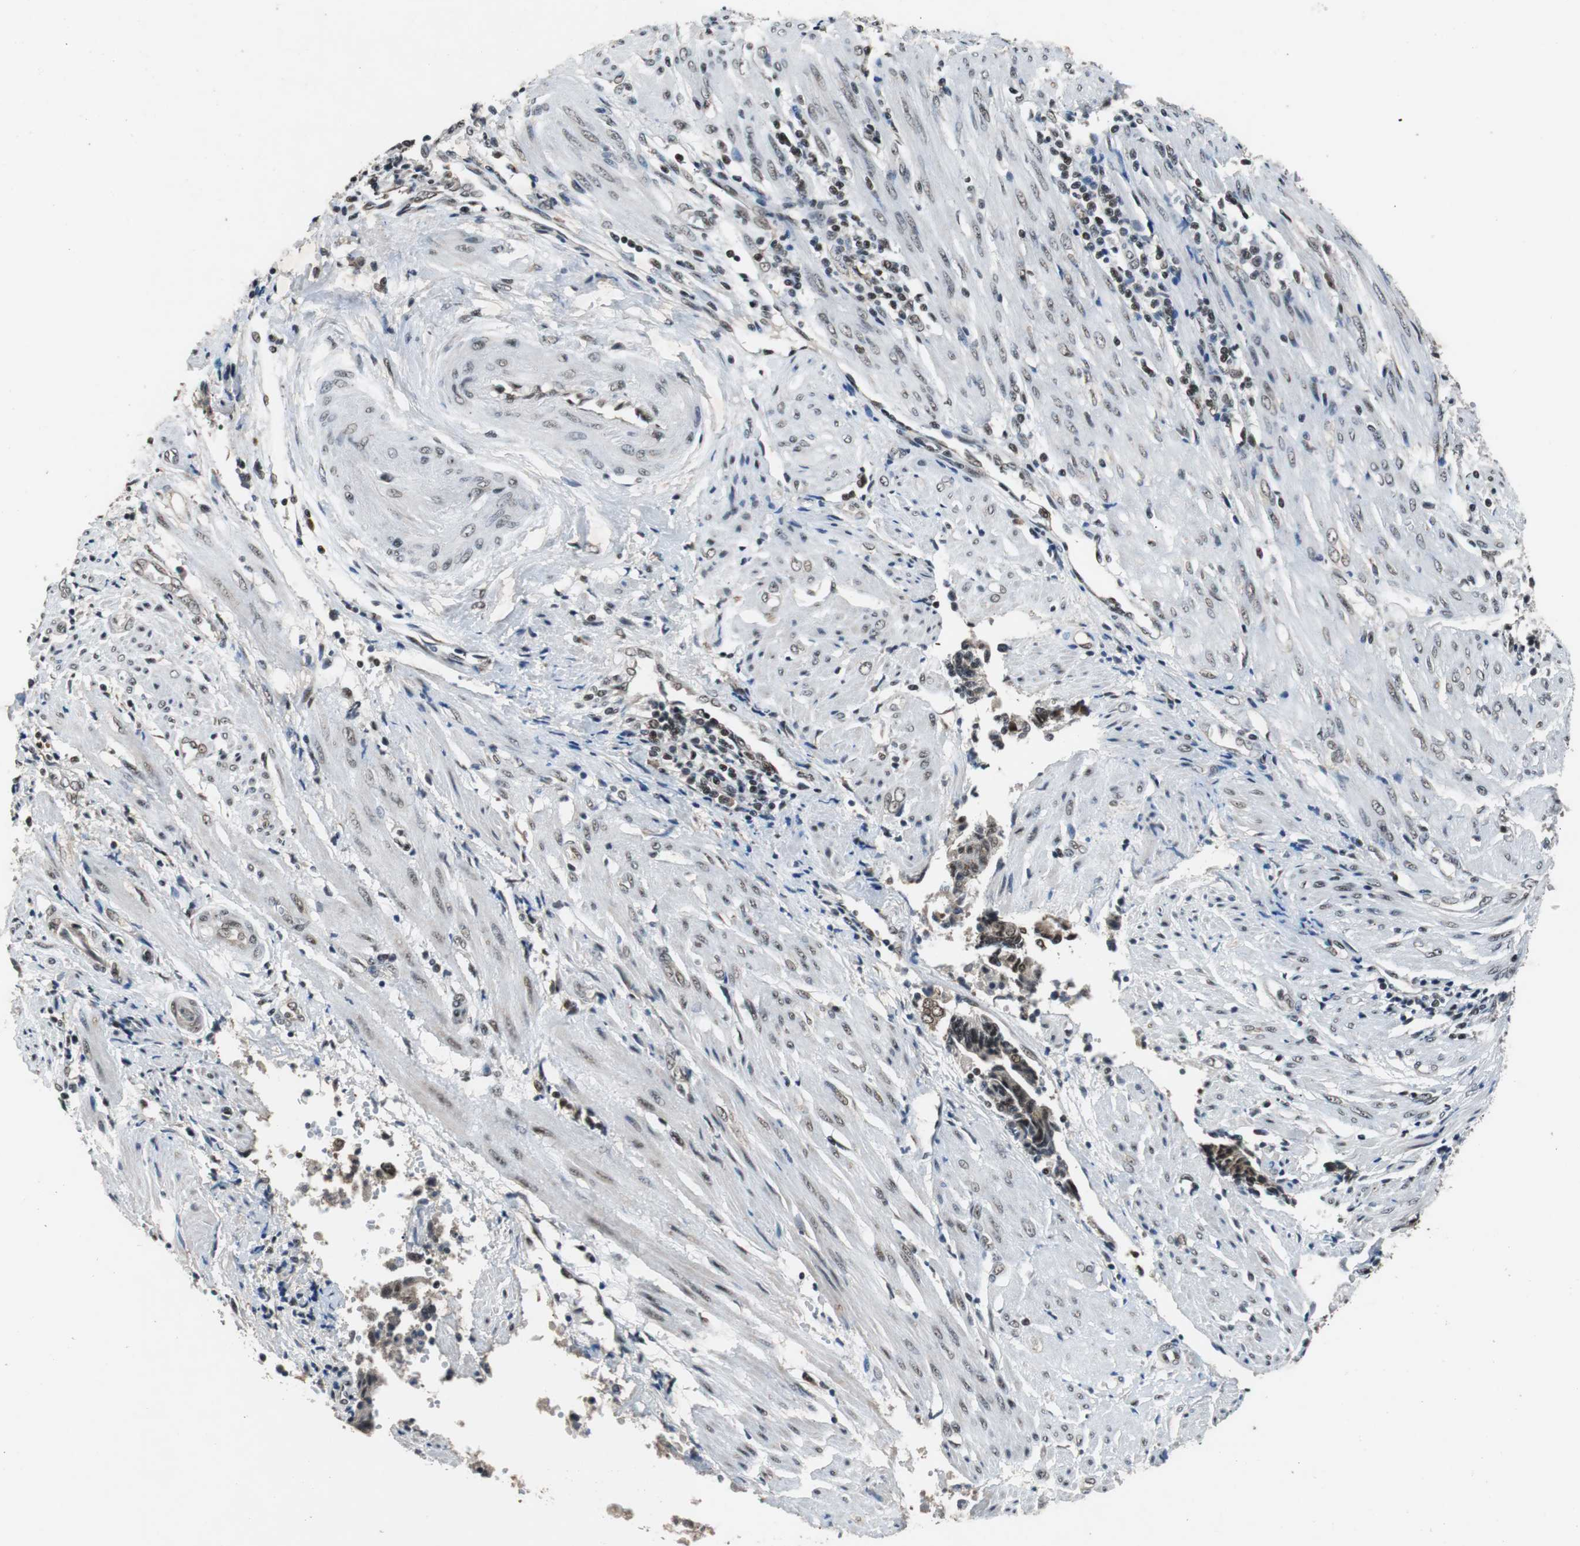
{"staining": {"intensity": "moderate", "quantity": "<25%", "location": "nuclear"}, "tissue": "endometrial cancer", "cell_type": "Tumor cells", "image_type": "cancer", "snomed": [{"axis": "morphology", "description": "Adenocarcinoma, NOS"}, {"axis": "topography", "description": "Uterus"}, {"axis": "topography", "description": "Endometrium"}], "caption": "High-power microscopy captured an immunohistochemistry (IHC) histopathology image of endometrial cancer (adenocarcinoma), revealing moderate nuclear positivity in approximately <25% of tumor cells.", "gene": "USP28", "patient": {"sex": "female", "age": 70}}